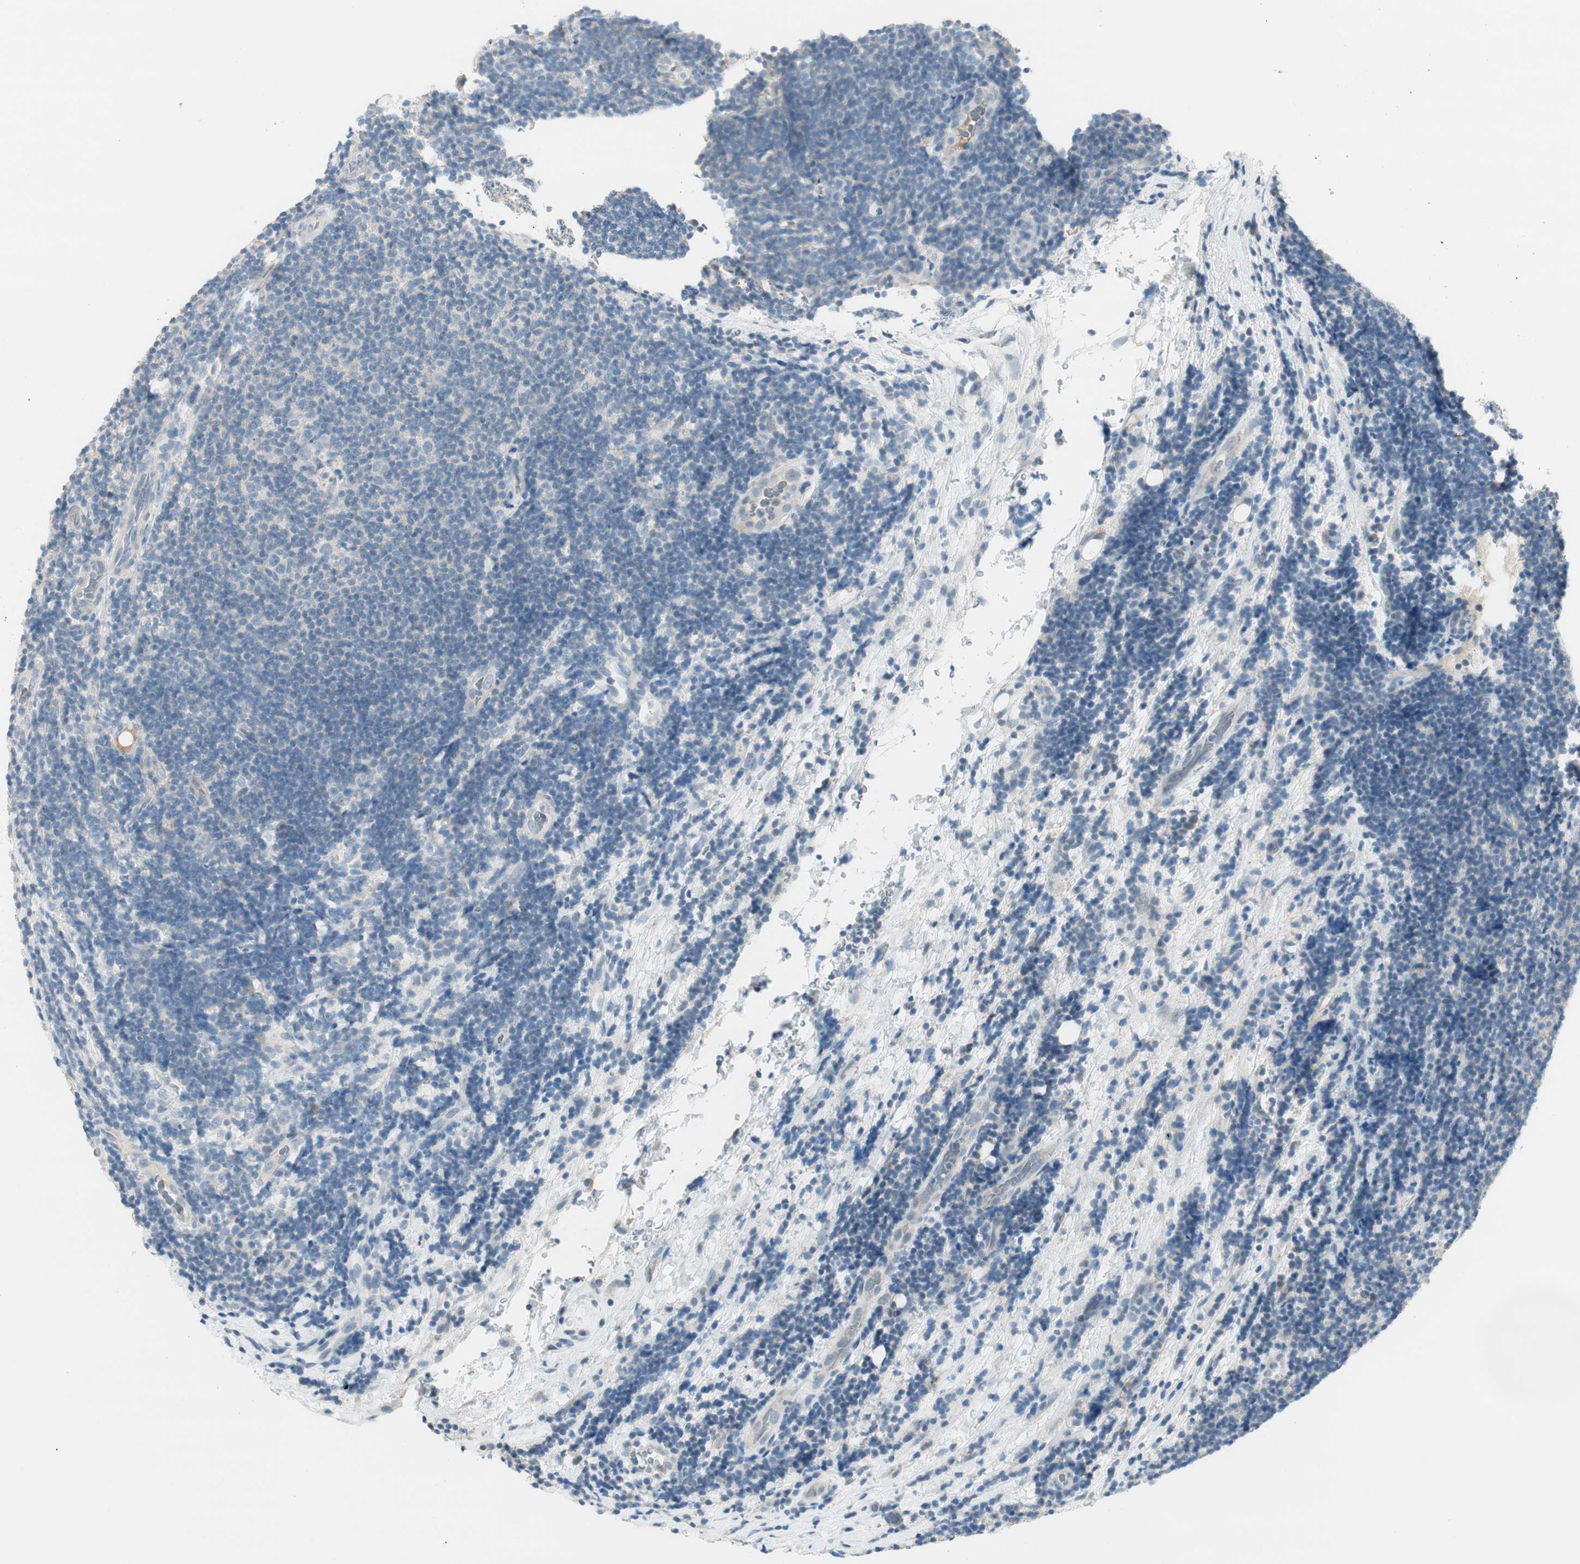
{"staining": {"intensity": "negative", "quantity": "none", "location": "none"}, "tissue": "lymphoma", "cell_type": "Tumor cells", "image_type": "cancer", "snomed": [{"axis": "morphology", "description": "Malignant lymphoma, non-Hodgkin's type, Low grade"}, {"axis": "topography", "description": "Lymph node"}], "caption": "Micrograph shows no significant protein positivity in tumor cells of malignant lymphoma, non-Hodgkin's type (low-grade).", "gene": "EVA1A", "patient": {"sex": "male", "age": 83}}